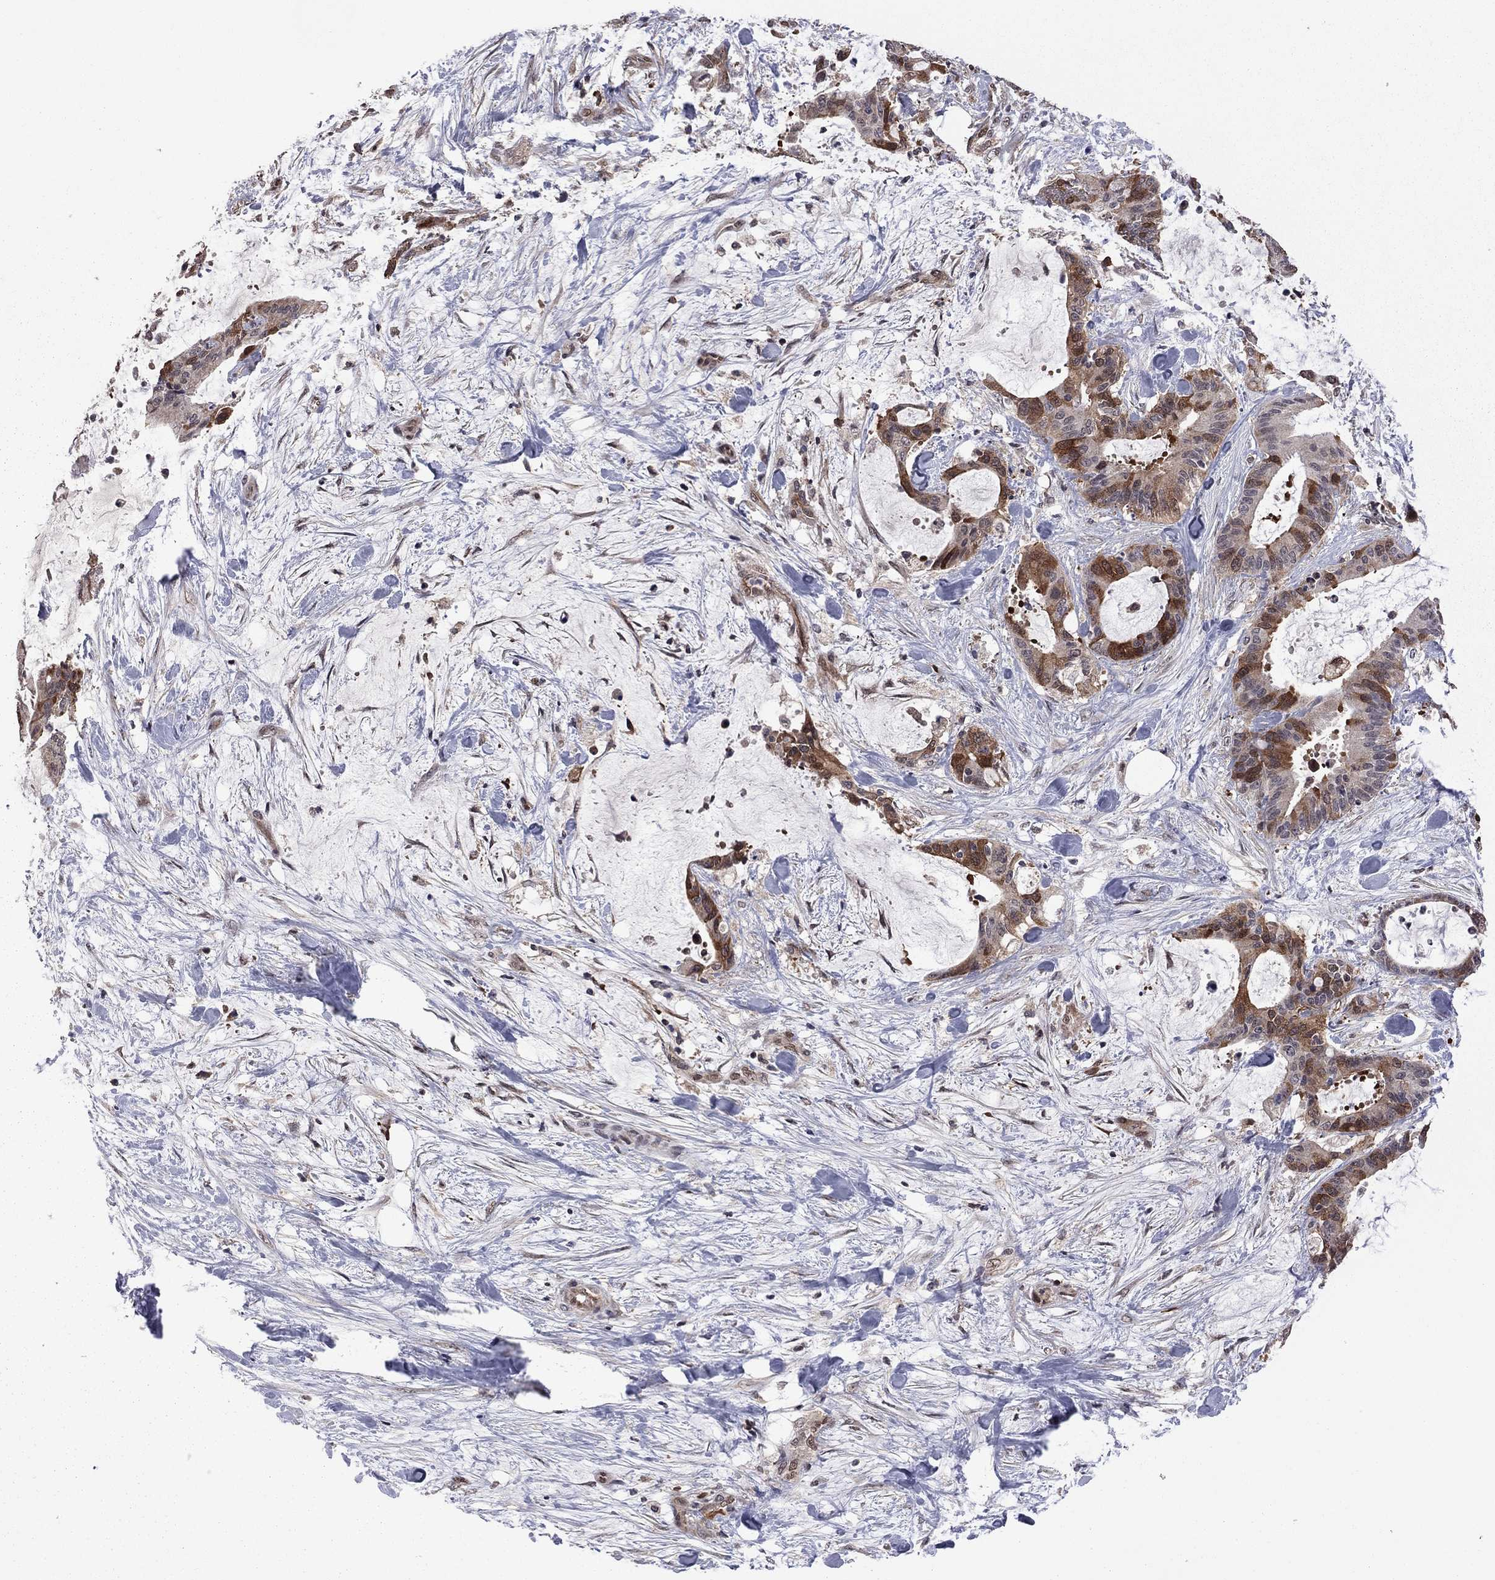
{"staining": {"intensity": "strong", "quantity": "25%-75%", "location": "cytoplasmic/membranous"}, "tissue": "liver cancer", "cell_type": "Tumor cells", "image_type": "cancer", "snomed": [{"axis": "morphology", "description": "Cholangiocarcinoma"}, {"axis": "topography", "description": "Liver"}], "caption": "Cholangiocarcinoma (liver) stained for a protein (brown) displays strong cytoplasmic/membranous positive expression in approximately 25%-75% of tumor cells.", "gene": "GPAA1", "patient": {"sex": "female", "age": 73}}